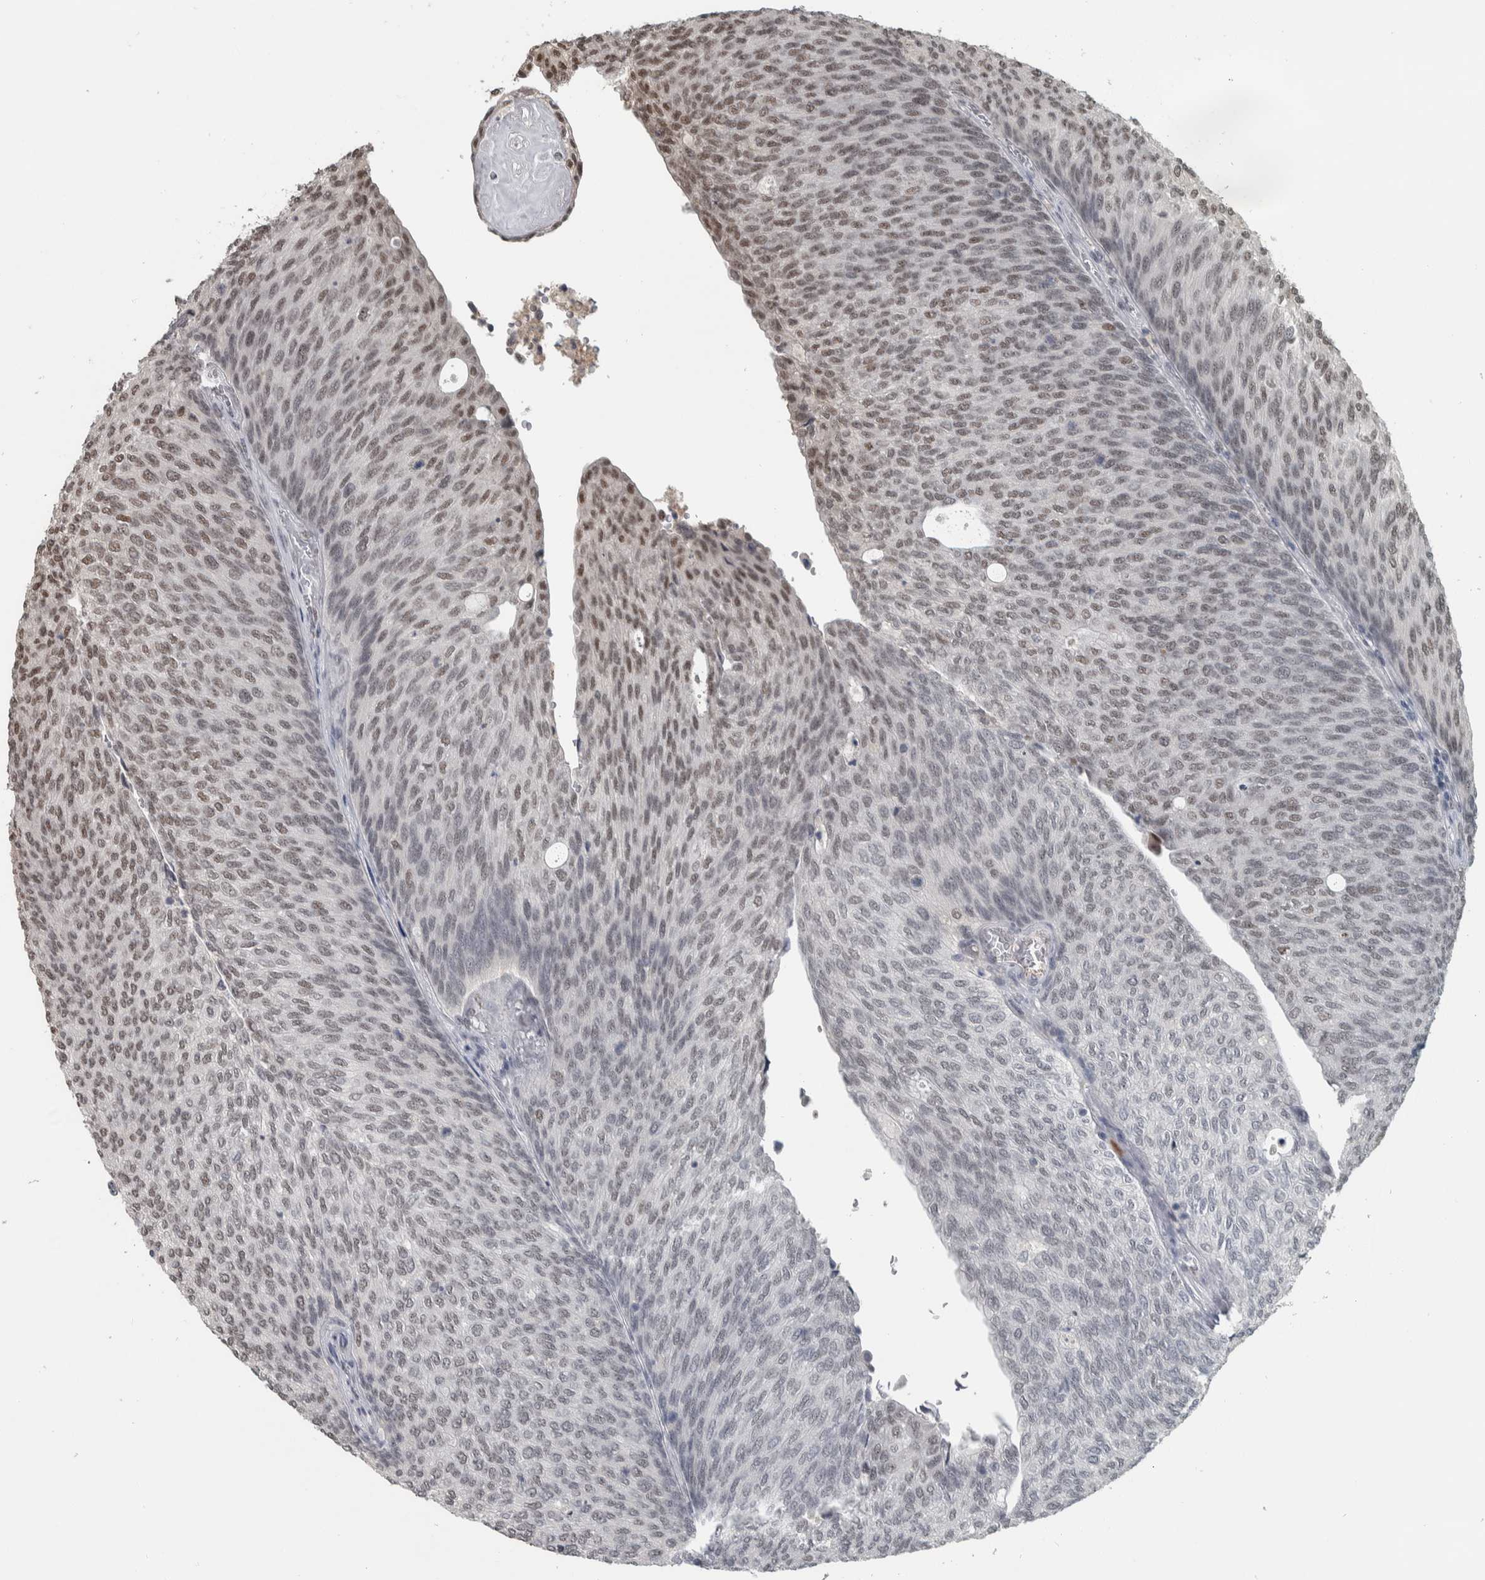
{"staining": {"intensity": "moderate", "quantity": "25%-75%", "location": "nuclear"}, "tissue": "urothelial cancer", "cell_type": "Tumor cells", "image_type": "cancer", "snomed": [{"axis": "morphology", "description": "Urothelial carcinoma, Low grade"}, {"axis": "topography", "description": "Urinary bladder"}], "caption": "DAB immunohistochemical staining of human urothelial carcinoma (low-grade) reveals moderate nuclear protein positivity in approximately 25%-75% of tumor cells. The staining is performed using DAB (3,3'-diaminobenzidine) brown chromogen to label protein expression. The nuclei are counter-stained blue using hematoxylin.", "gene": "DDX42", "patient": {"sex": "female", "age": 79}}